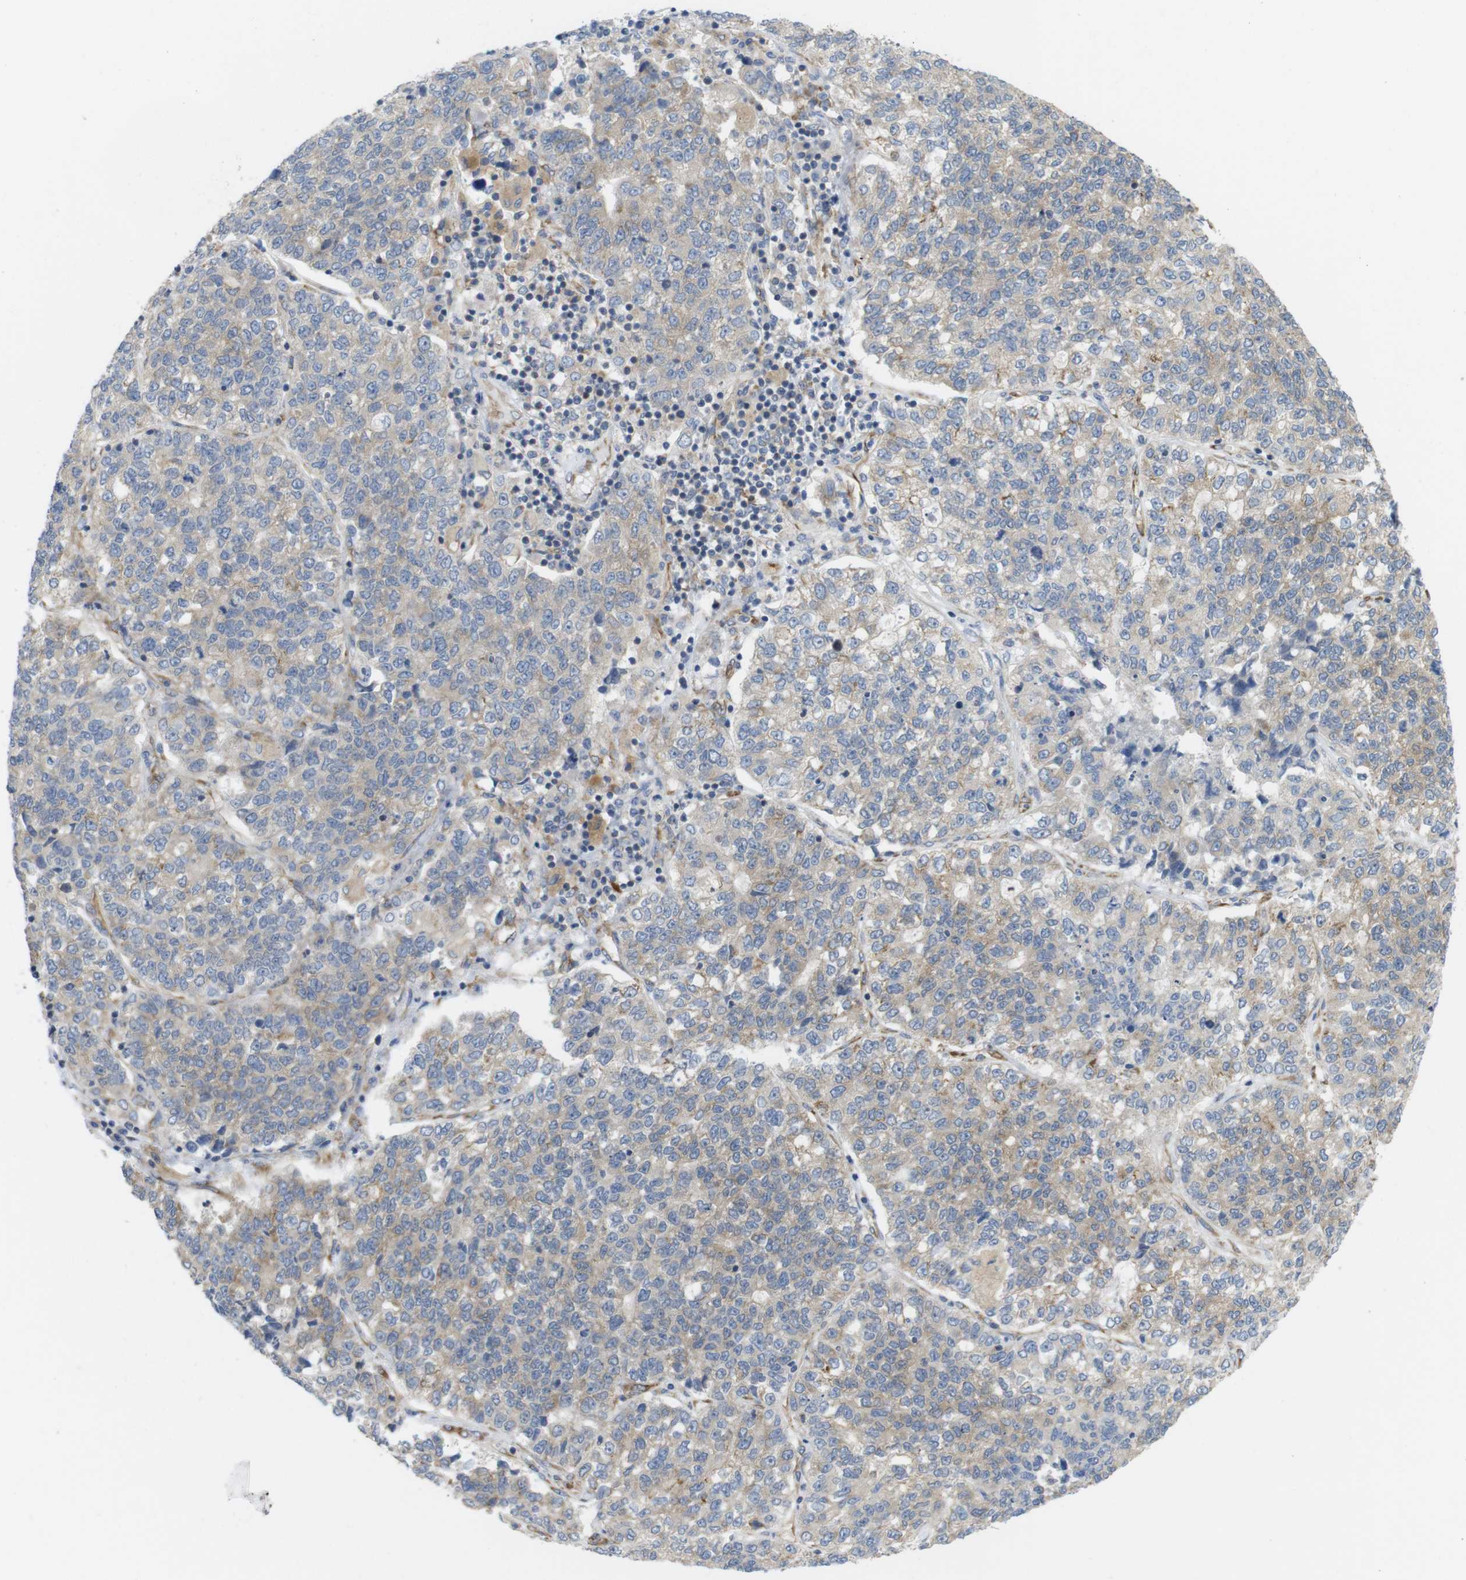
{"staining": {"intensity": "weak", "quantity": ">75%", "location": "cytoplasmic/membranous"}, "tissue": "lung cancer", "cell_type": "Tumor cells", "image_type": "cancer", "snomed": [{"axis": "morphology", "description": "Adenocarcinoma, NOS"}, {"axis": "topography", "description": "Lung"}], "caption": "Weak cytoplasmic/membranous staining is identified in about >75% of tumor cells in lung cancer.", "gene": "PCNX2", "patient": {"sex": "male", "age": 49}}